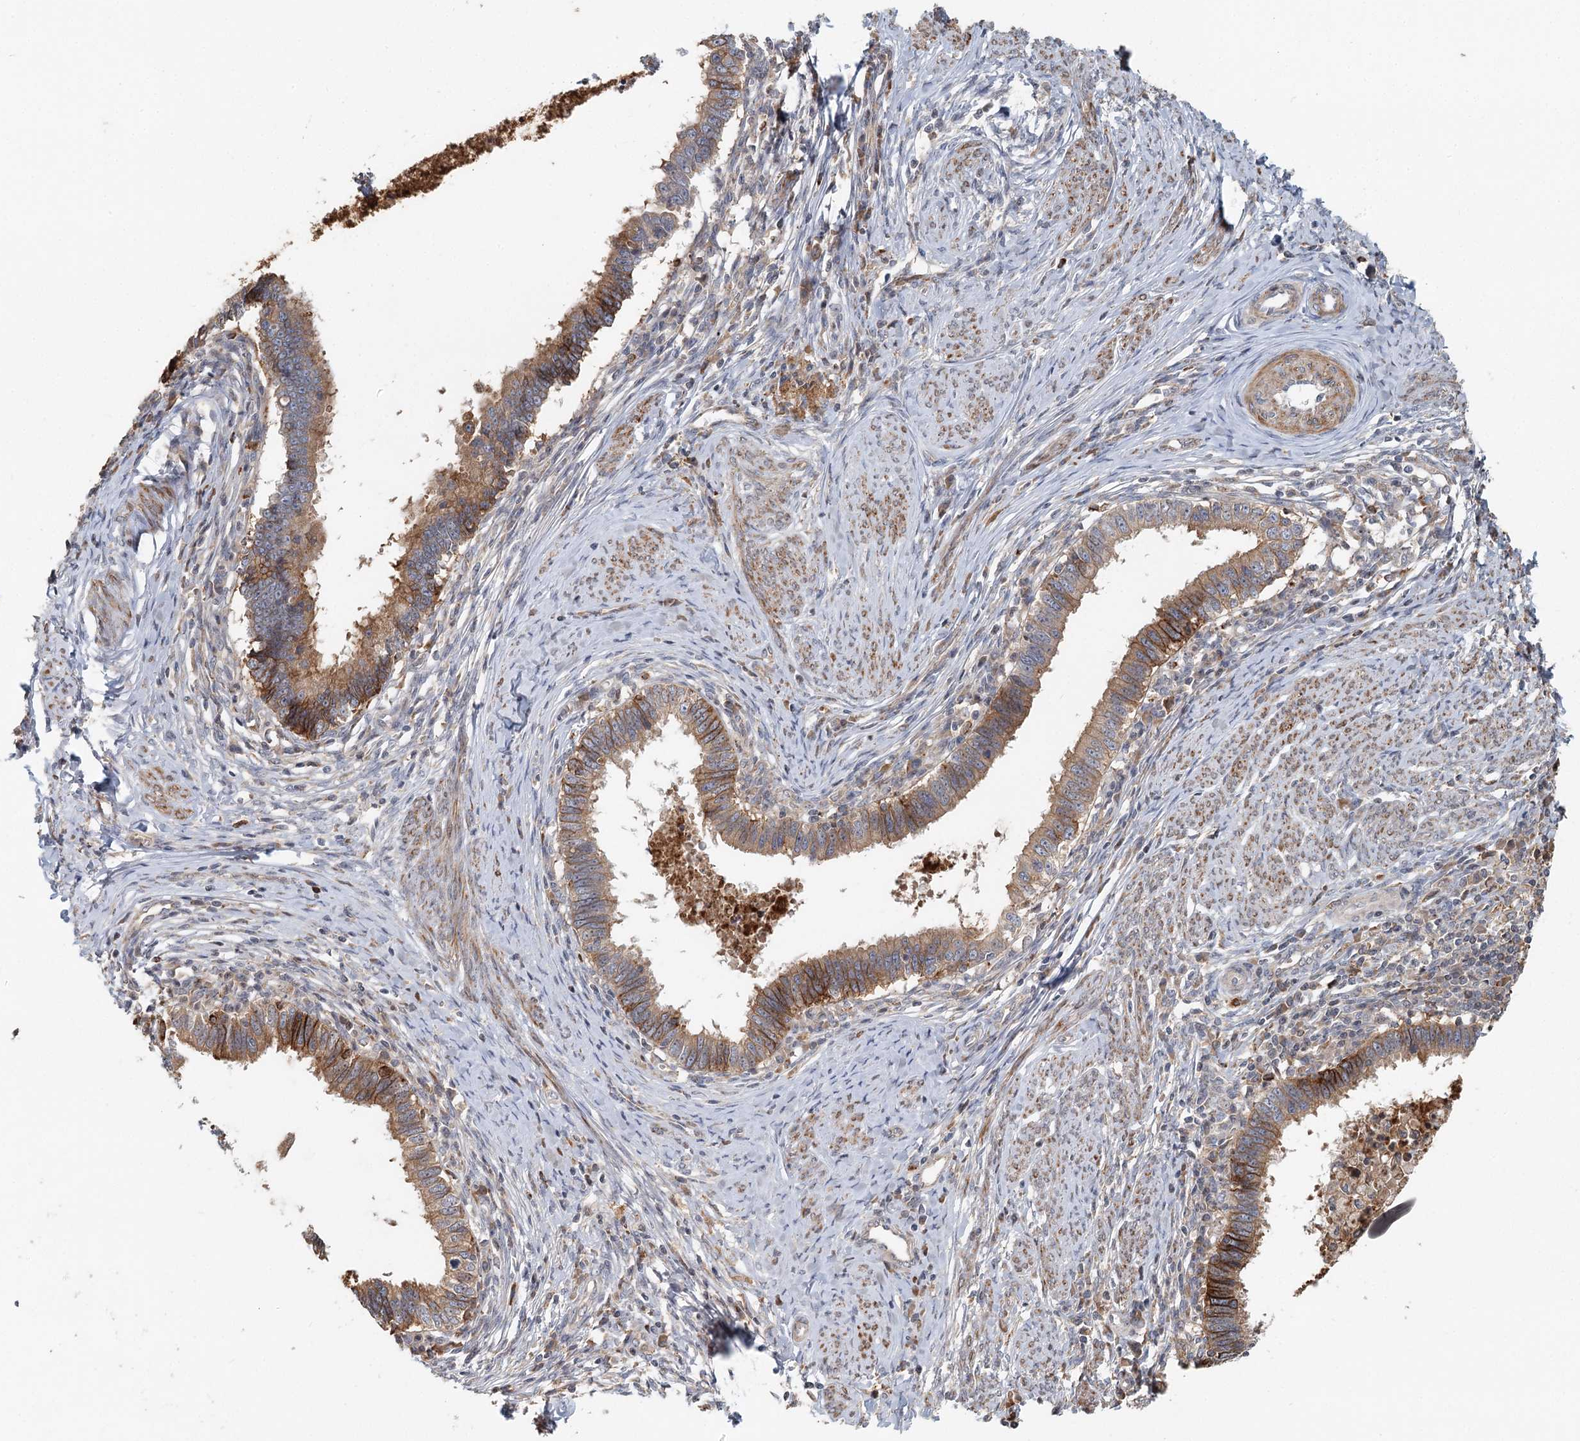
{"staining": {"intensity": "moderate", "quantity": ">75%", "location": "cytoplasmic/membranous"}, "tissue": "cervical cancer", "cell_type": "Tumor cells", "image_type": "cancer", "snomed": [{"axis": "morphology", "description": "Adenocarcinoma, NOS"}, {"axis": "topography", "description": "Cervix"}], "caption": "This is a photomicrograph of immunohistochemistry (IHC) staining of adenocarcinoma (cervical), which shows moderate staining in the cytoplasmic/membranous of tumor cells.", "gene": "RNF111", "patient": {"sex": "female", "age": 36}}